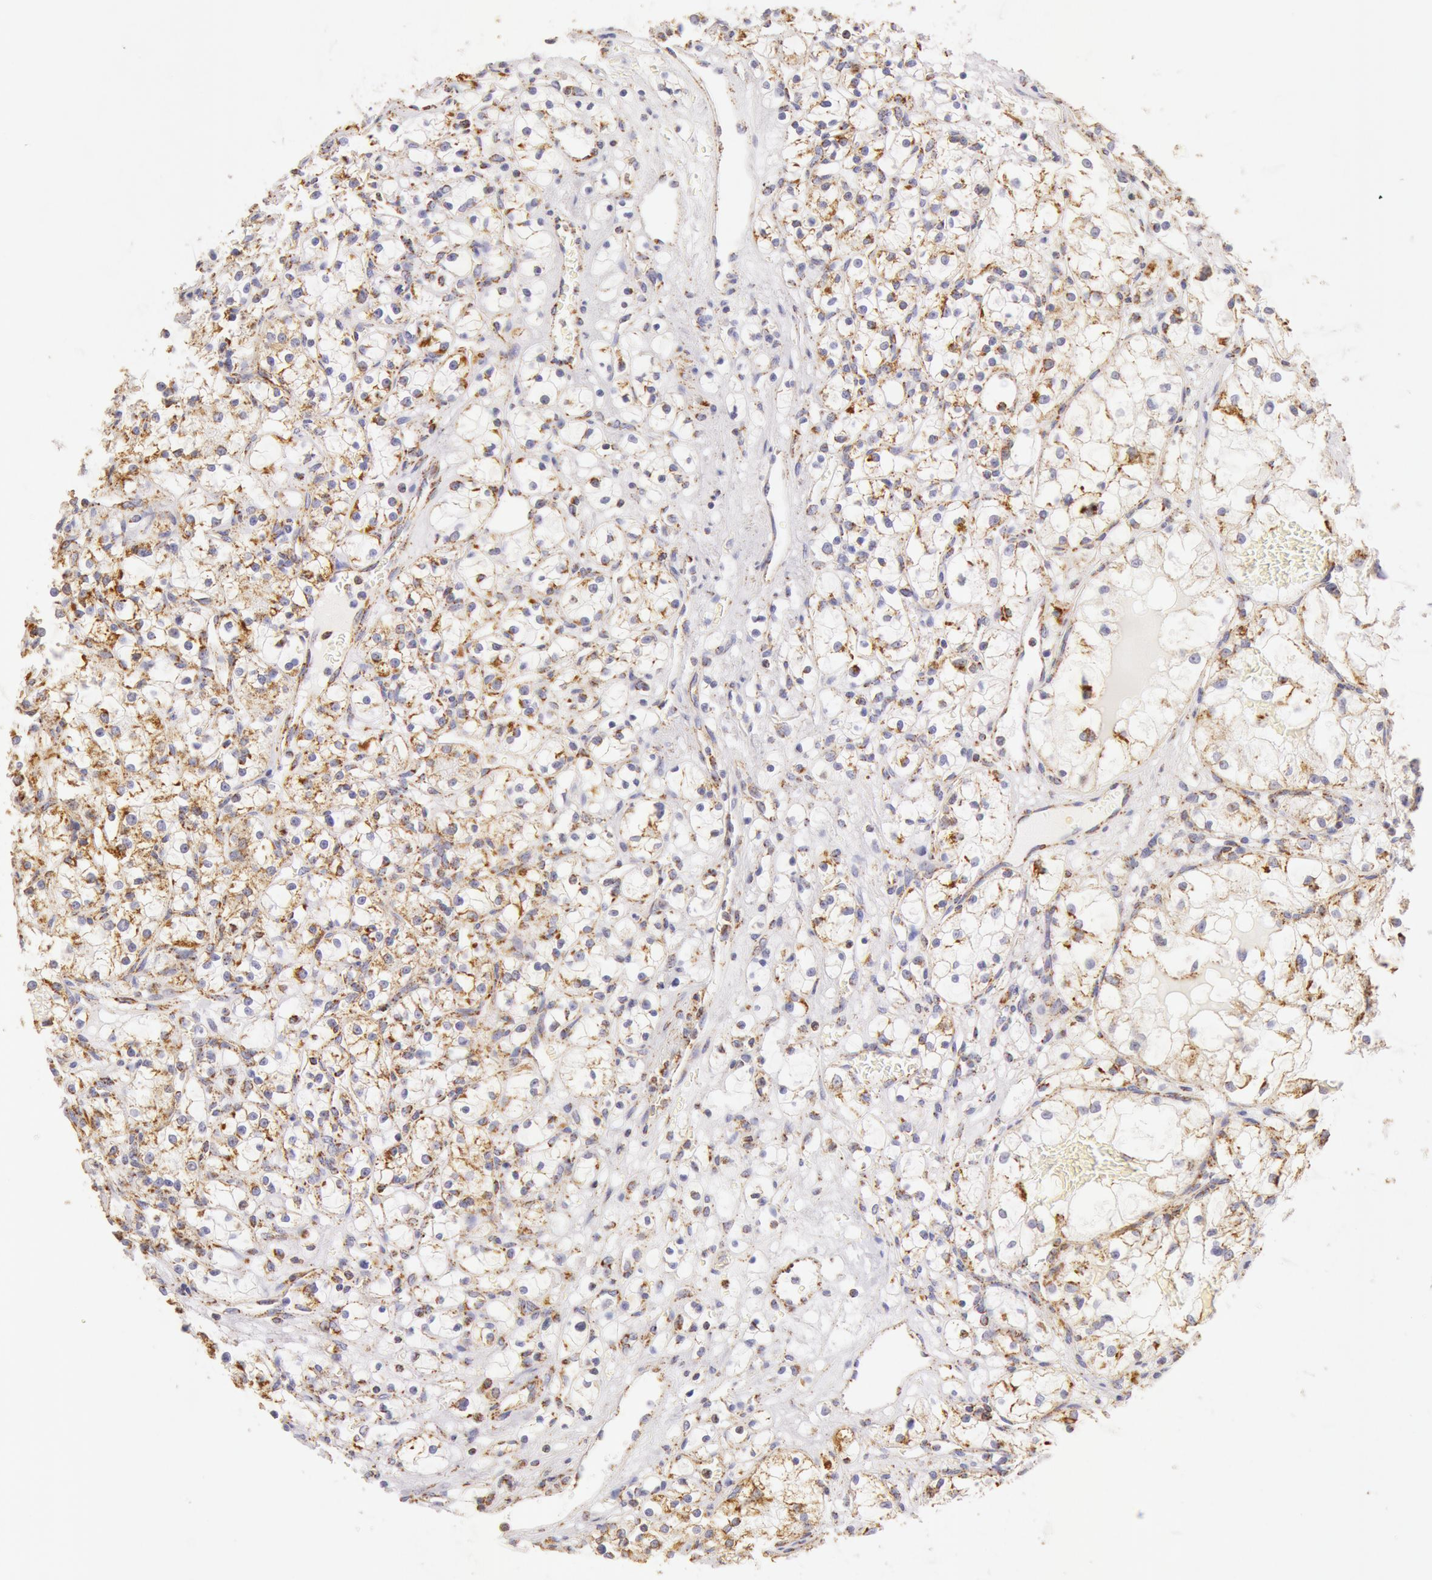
{"staining": {"intensity": "moderate", "quantity": ">75%", "location": "cytoplasmic/membranous"}, "tissue": "renal cancer", "cell_type": "Tumor cells", "image_type": "cancer", "snomed": [{"axis": "morphology", "description": "Adenocarcinoma, NOS"}, {"axis": "topography", "description": "Kidney"}], "caption": "Immunohistochemistry micrograph of human renal cancer stained for a protein (brown), which displays medium levels of moderate cytoplasmic/membranous staining in about >75% of tumor cells.", "gene": "ATP5F1B", "patient": {"sex": "male", "age": 61}}